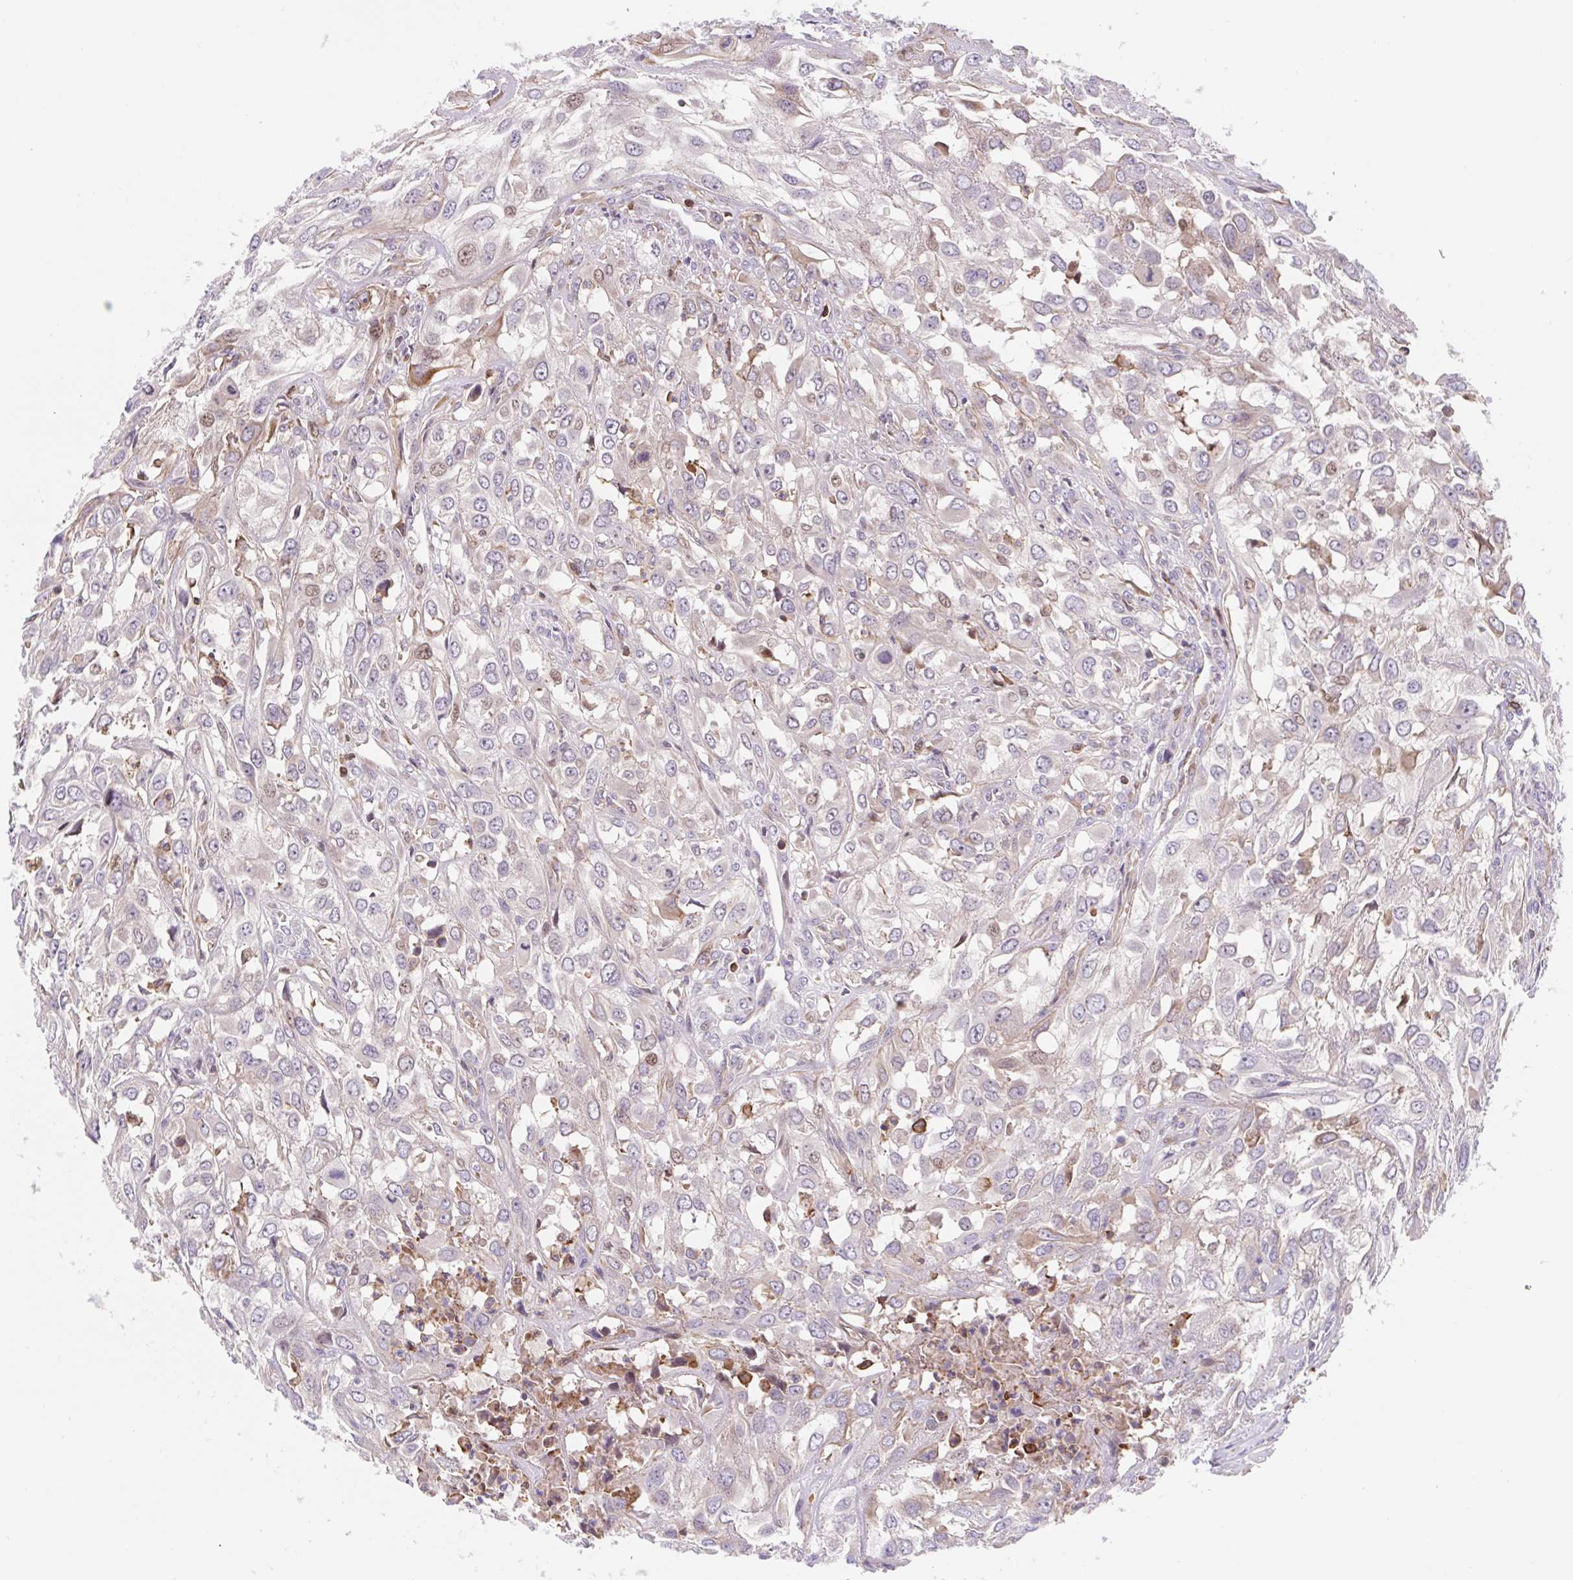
{"staining": {"intensity": "negative", "quantity": "none", "location": "none"}, "tissue": "urothelial cancer", "cell_type": "Tumor cells", "image_type": "cancer", "snomed": [{"axis": "morphology", "description": "Urothelial carcinoma, High grade"}, {"axis": "topography", "description": "Urinary bladder"}], "caption": "The histopathology image reveals no significant expression in tumor cells of urothelial cancer.", "gene": "TPRG1", "patient": {"sex": "male", "age": 67}}